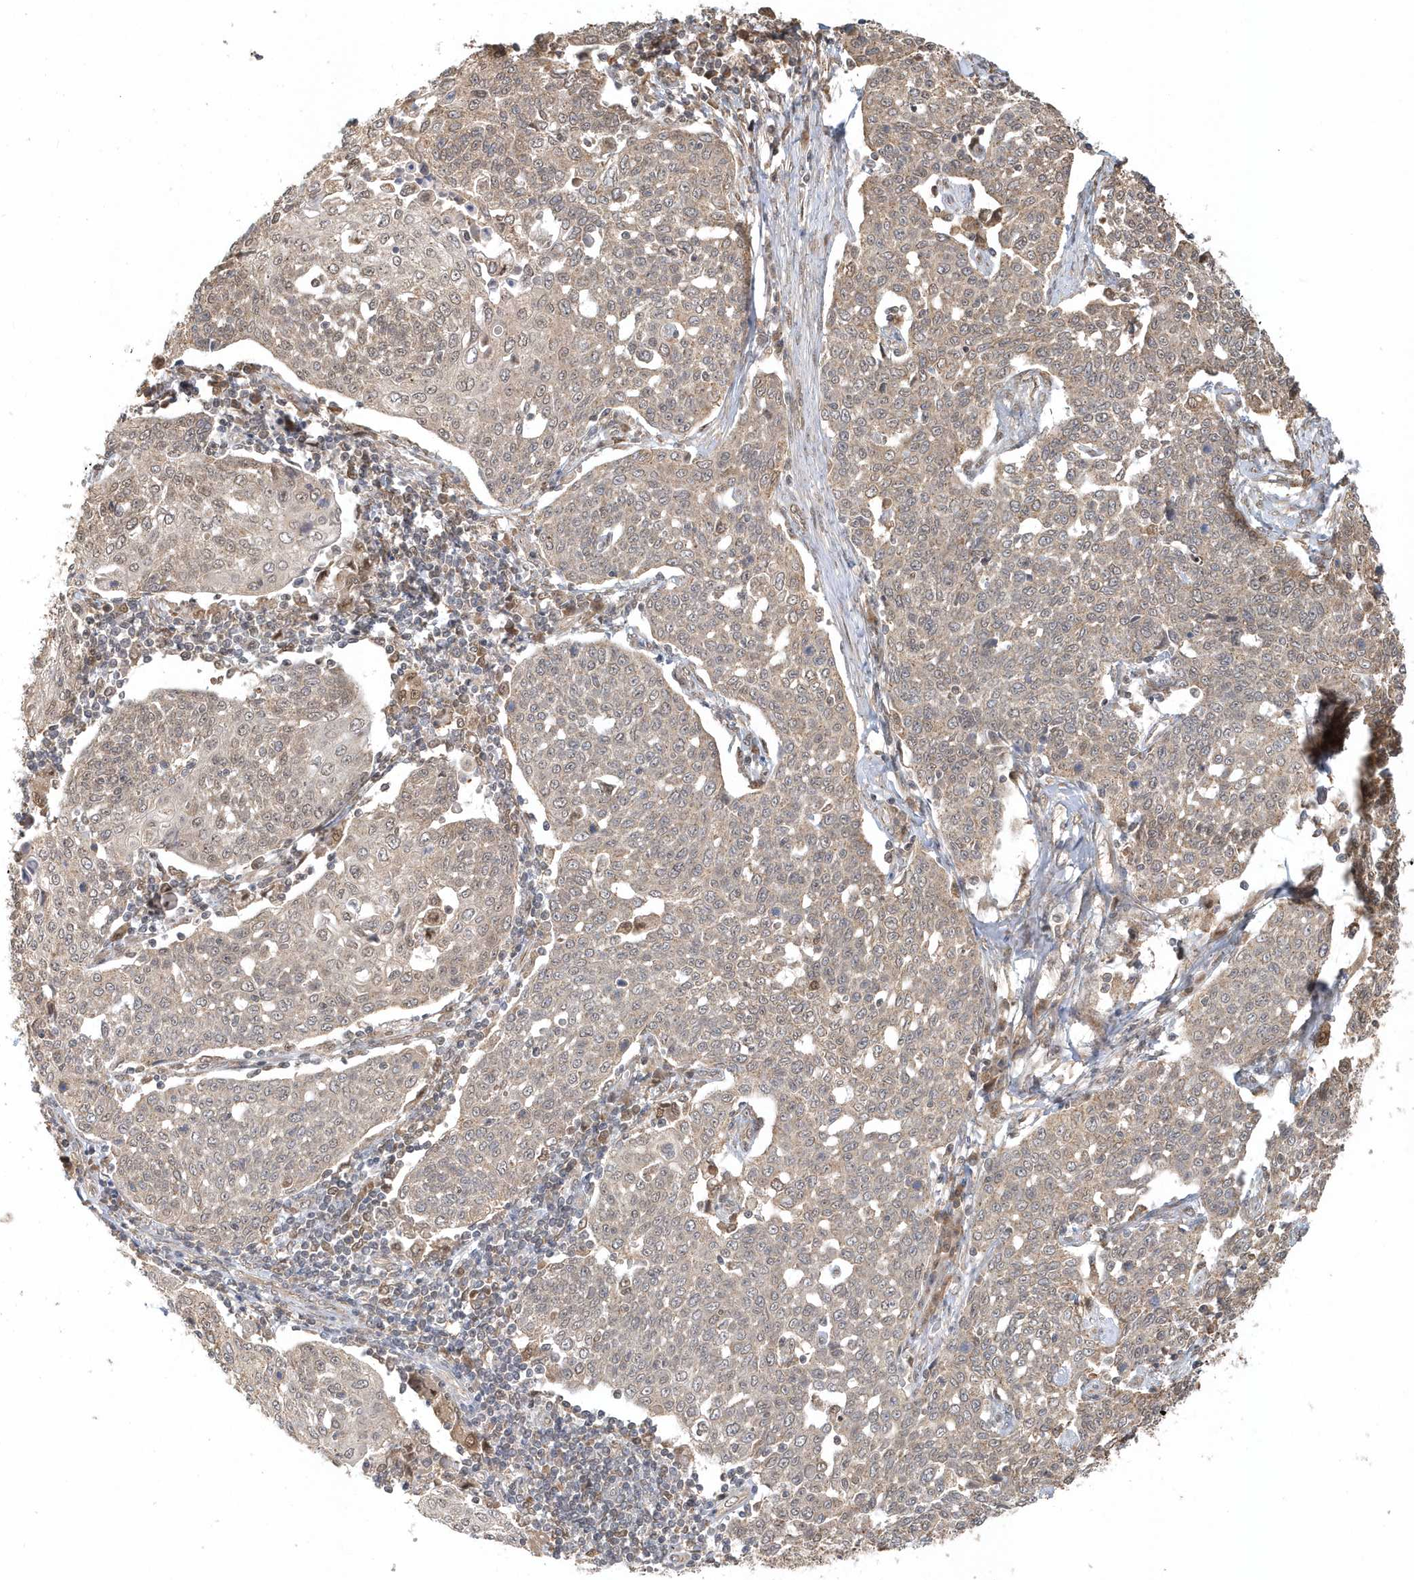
{"staining": {"intensity": "weak", "quantity": "25%-75%", "location": "cytoplasmic/membranous"}, "tissue": "cervical cancer", "cell_type": "Tumor cells", "image_type": "cancer", "snomed": [{"axis": "morphology", "description": "Squamous cell carcinoma, NOS"}, {"axis": "topography", "description": "Cervix"}], "caption": "High-power microscopy captured an IHC image of cervical squamous cell carcinoma, revealing weak cytoplasmic/membranous staining in about 25%-75% of tumor cells.", "gene": "PSMD6", "patient": {"sex": "female", "age": 34}}